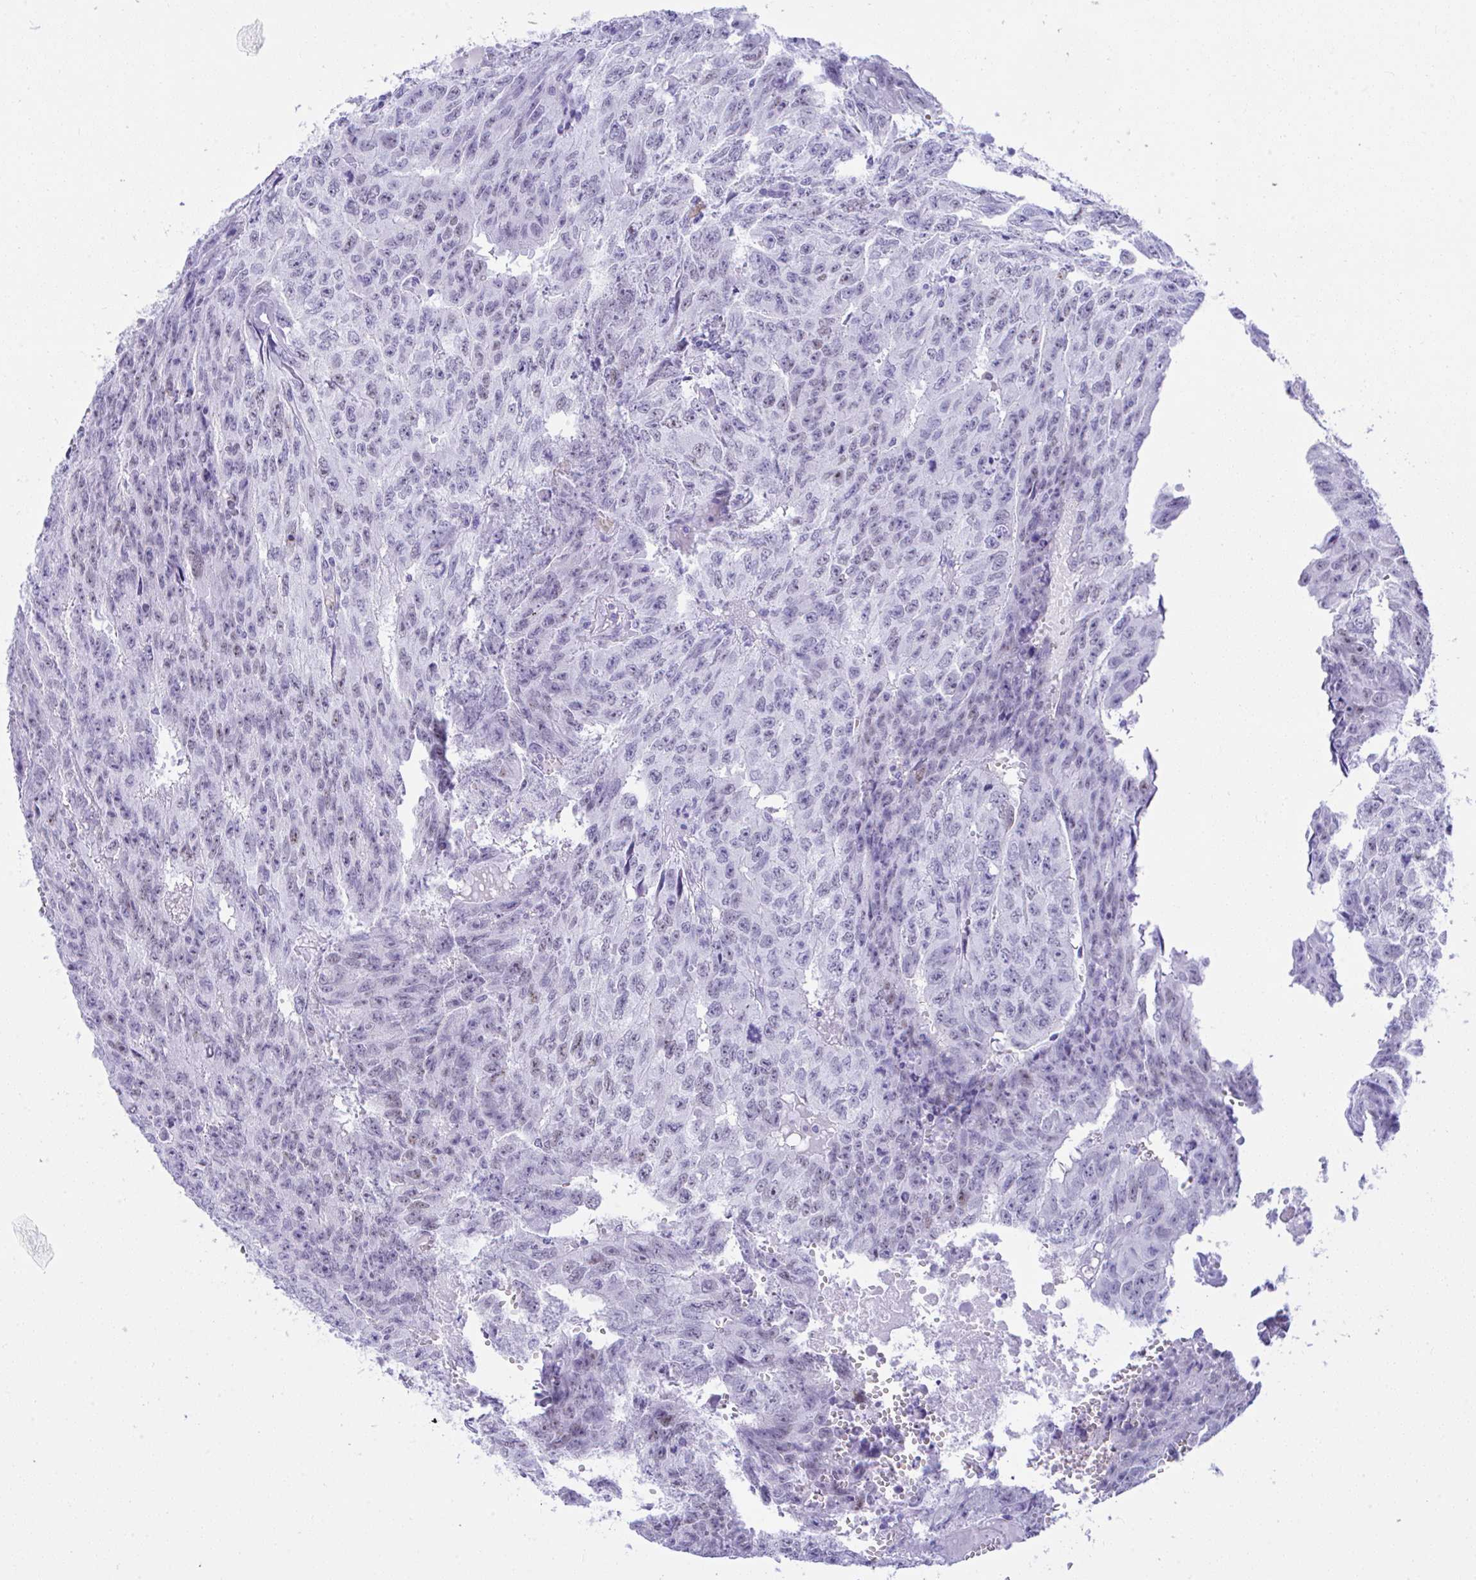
{"staining": {"intensity": "weak", "quantity": "<25%", "location": "nuclear"}, "tissue": "testis cancer", "cell_type": "Tumor cells", "image_type": "cancer", "snomed": [{"axis": "morphology", "description": "Carcinoma, Embryonal, NOS"}, {"axis": "morphology", "description": "Teratoma, malignant, NOS"}, {"axis": "topography", "description": "Testis"}], "caption": "Protein analysis of embryonal carcinoma (testis) demonstrates no significant positivity in tumor cells.", "gene": "SEL1L2", "patient": {"sex": "male", "age": 24}}